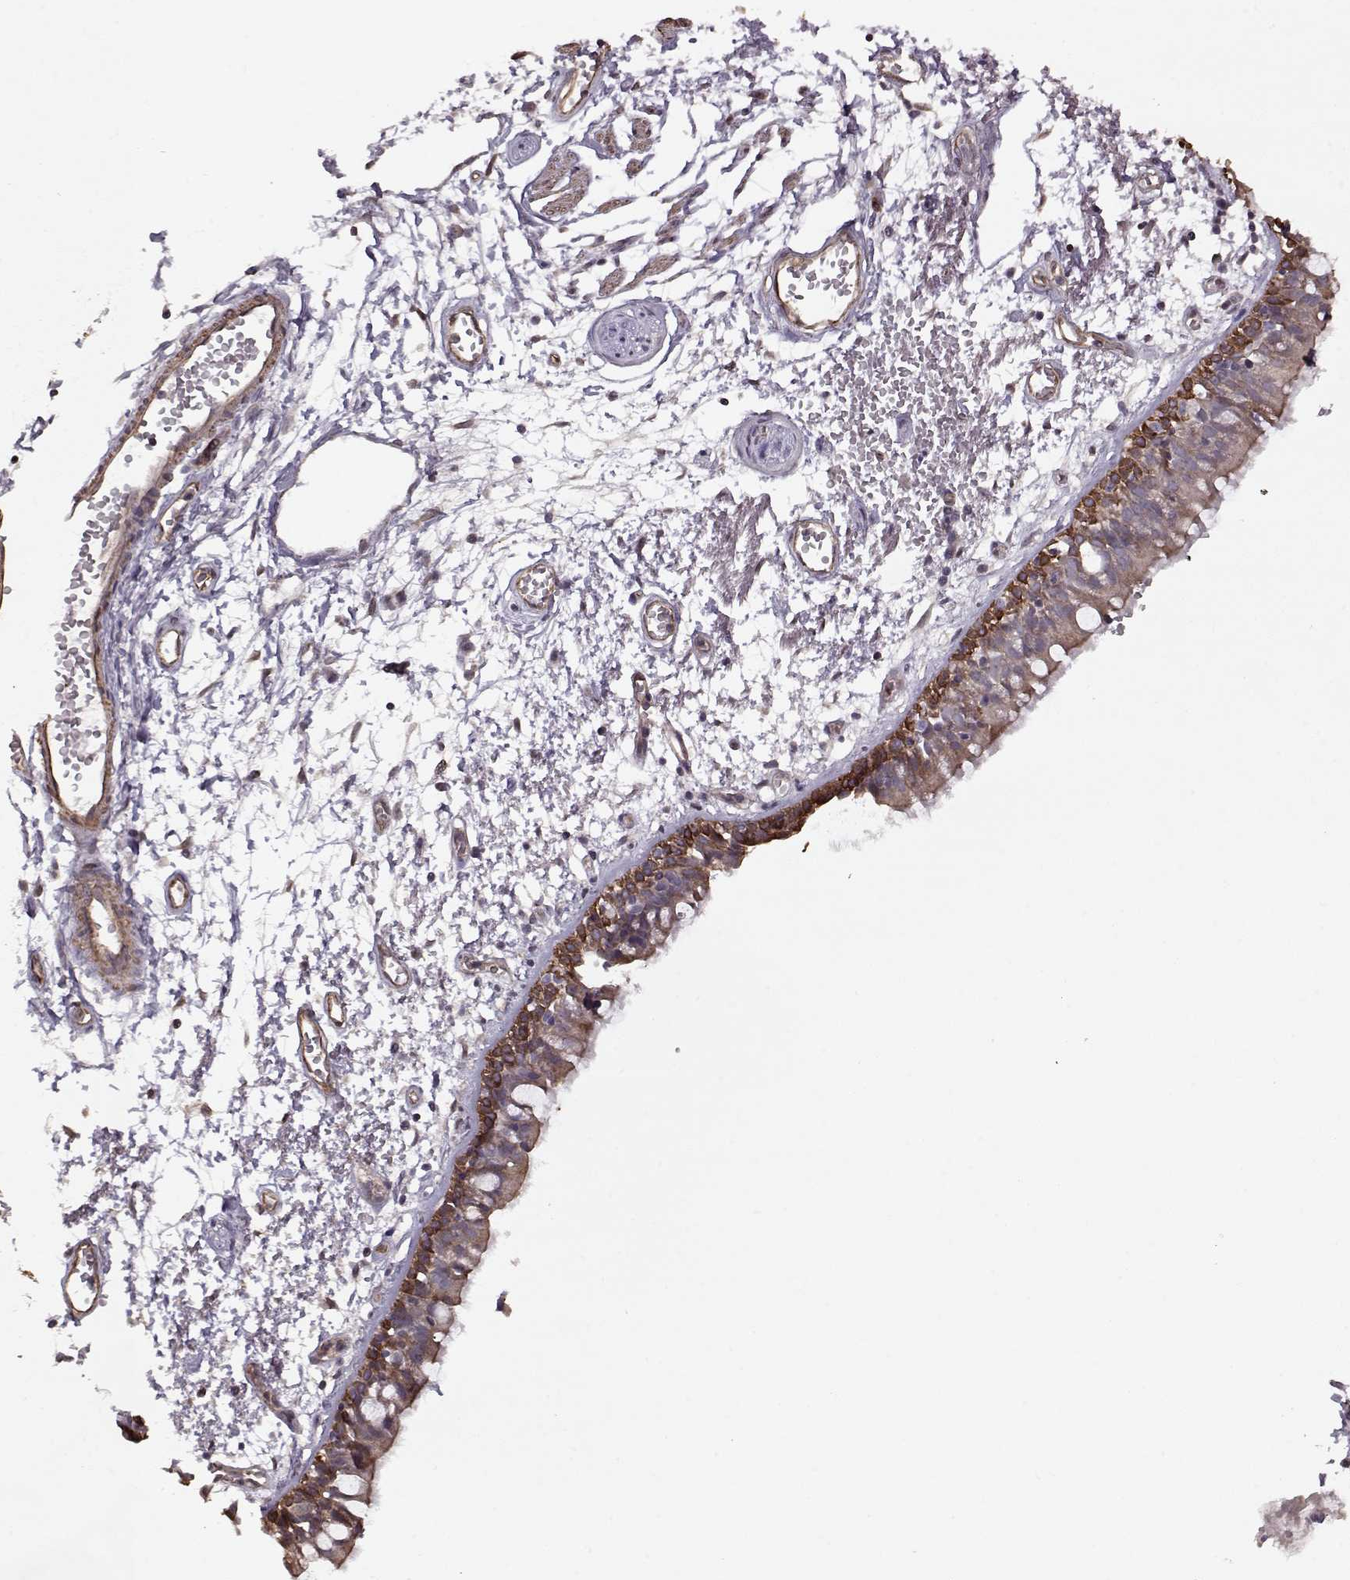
{"staining": {"intensity": "strong", "quantity": "<25%", "location": "cytoplasmic/membranous"}, "tissue": "bronchus", "cell_type": "Respiratory epithelial cells", "image_type": "normal", "snomed": [{"axis": "morphology", "description": "Normal tissue, NOS"}, {"axis": "morphology", "description": "Squamous cell carcinoma, NOS"}, {"axis": "topography", "description": "Cartilage tissue"}, {"axis": "topography", "description": "Bronchus"}, {"axis": "topography", "description": "Lung"}], "caption": "Bronchus stained for a protein shows strong cytoplasmic/membranous positivity in respiratory epithelial cells. Immunohistochemistry (ihc) stains the protein in brown and the nuclei are stained blue.", "gene": "KRT9", "patient": {"sex": "male", "age": 66}}